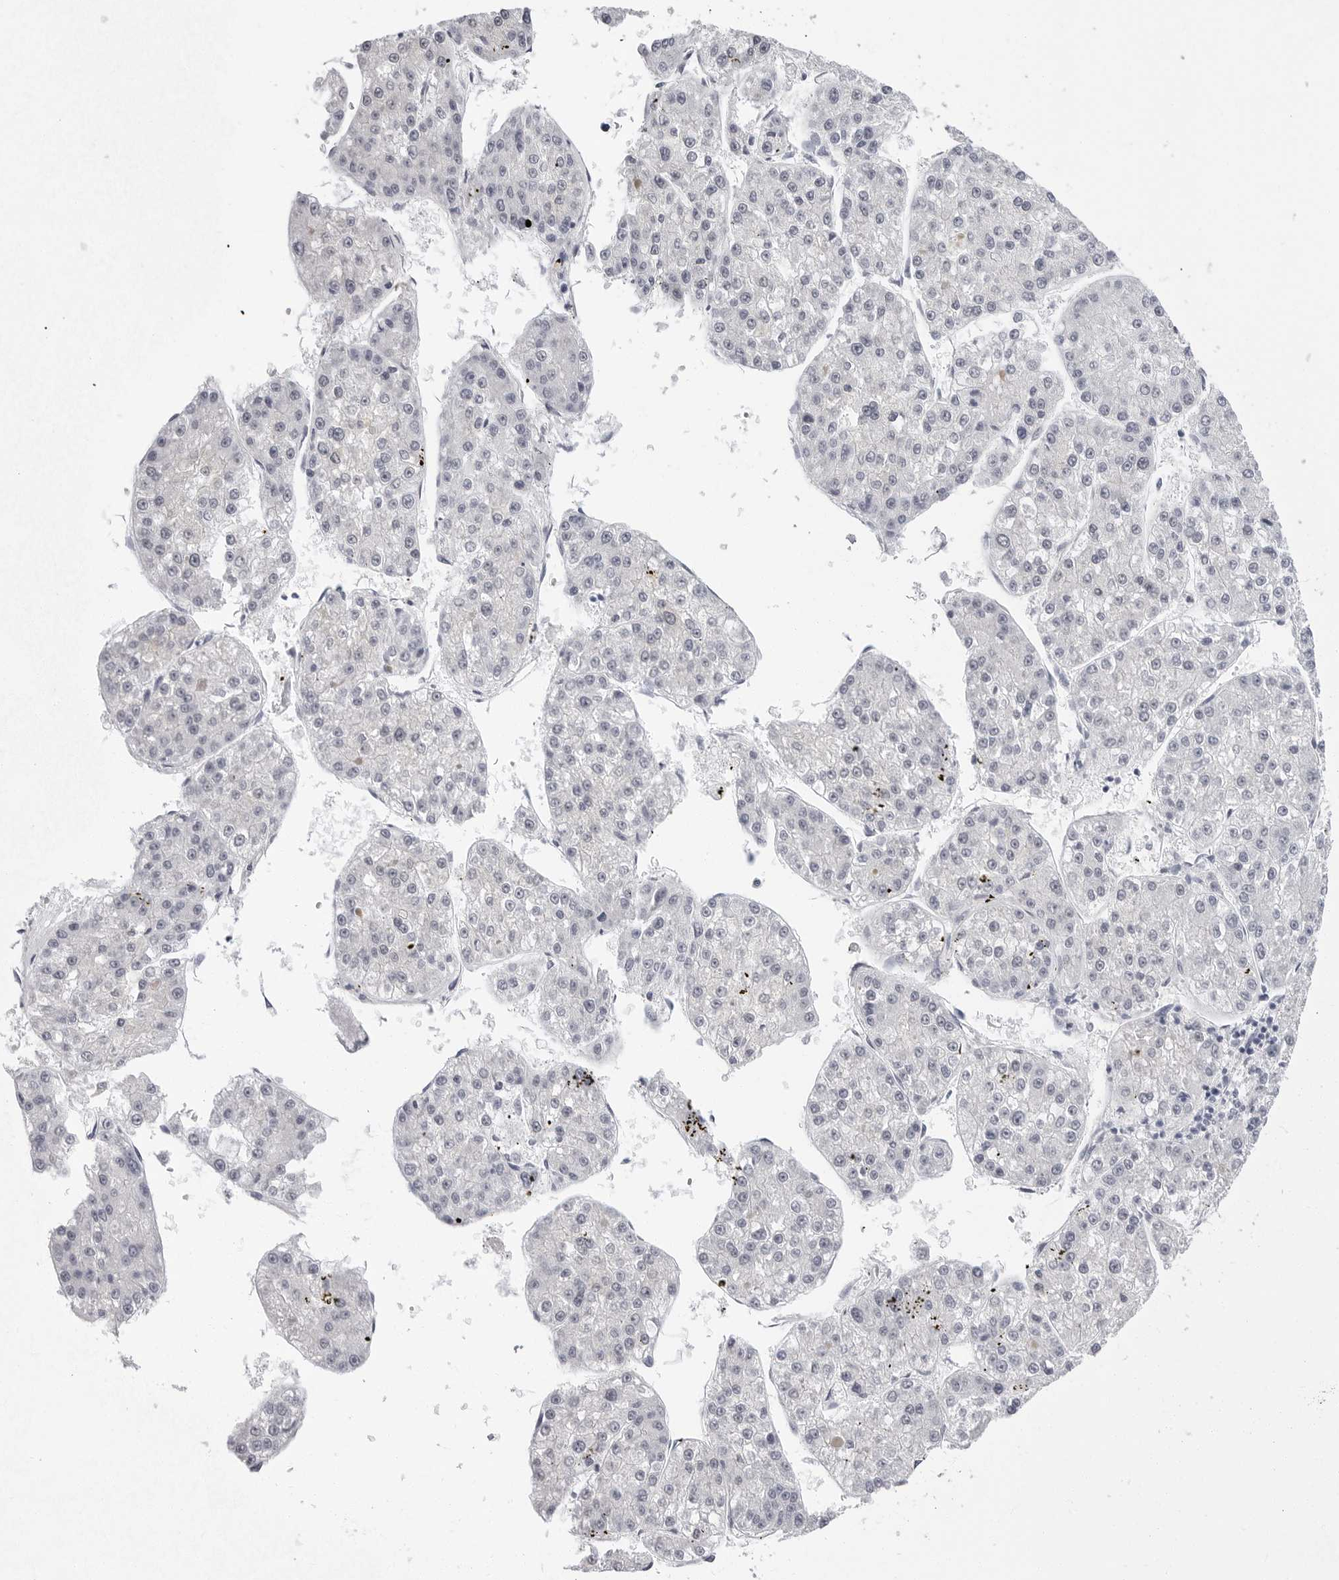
{"staining": {"intensity": "negative", "quantity": "none", "location": "none"}, "tissue": "liver cancer", "cell_type": "Tumor cells", "image_type": "cancer", "snomed": [{"axis": "morphology", "description": "Carcinoma, Hepatocellular, NOS"}, {"axis": "topography", "description": "Liver"}], "caption": "An immunohistochemistry photomicrograph of liver hepatocellular carcinoma is shown. There is no staining in tumor cells of liver hepatocellular carcinoma.", "gene": "VEZF1", "patient": {"sex": "female", "age": 73}}